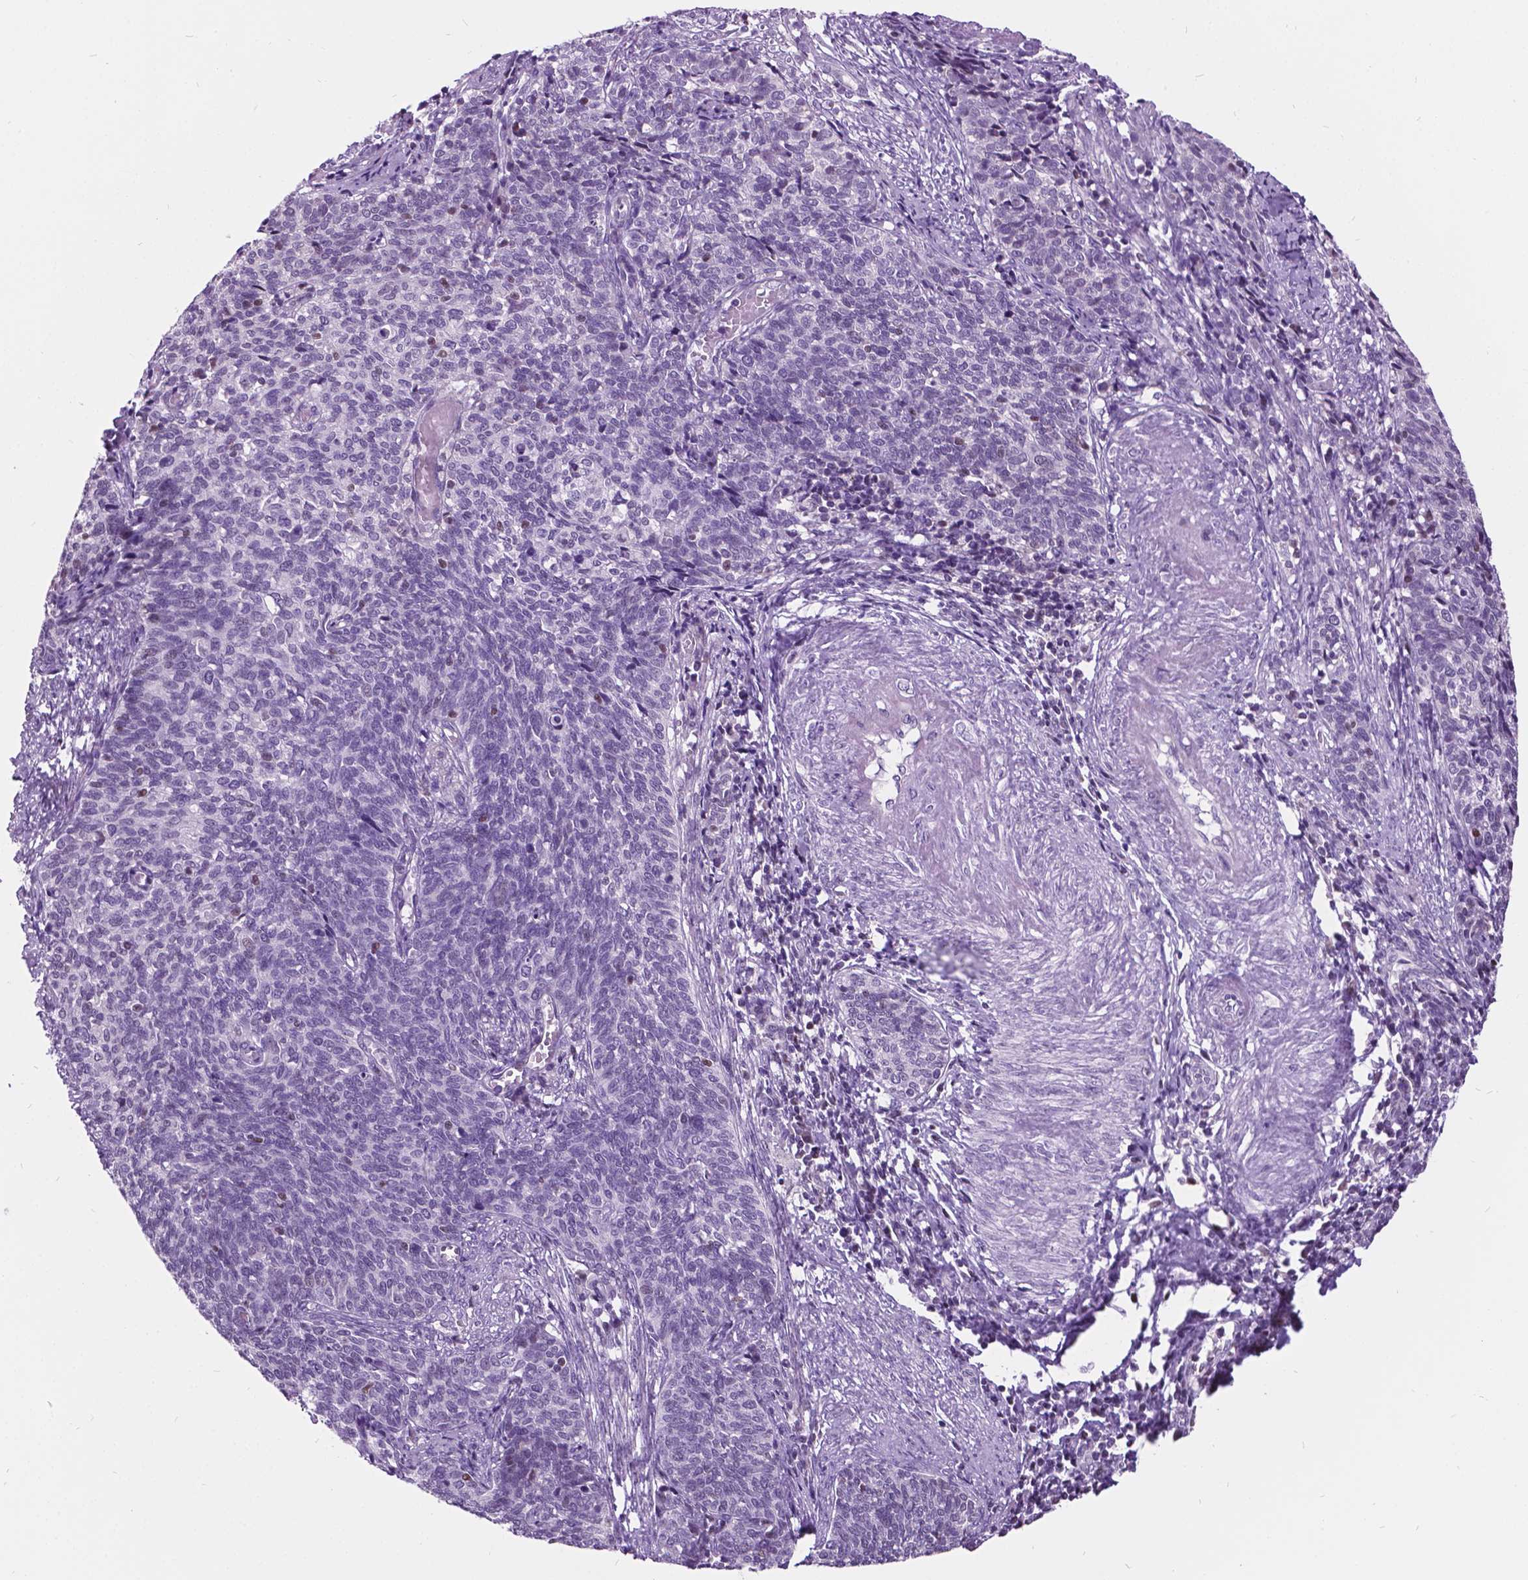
{"staining": {"intensity": "negative", "quantity": "none", "location": "none"}, "tissue": "cervical cancer", "cell_type": "Tumor cells", "image_type": "cancer", "snomed": [{"axis": "morphology", "description": "Squamous cell carcinoma, NOS"}, {"axis": "topography", "description": "Cervix"}], "caption": "Immunohistochemical staining of human squamous cell carcinoma (cervical) reveals no significant positivity in tumor cells. (Brightfield microscopy of DAB immunohistochemistry (IHC) at high magnification).", "gene": "DPF3", "patient": {"sex": "female", "age": 39}}